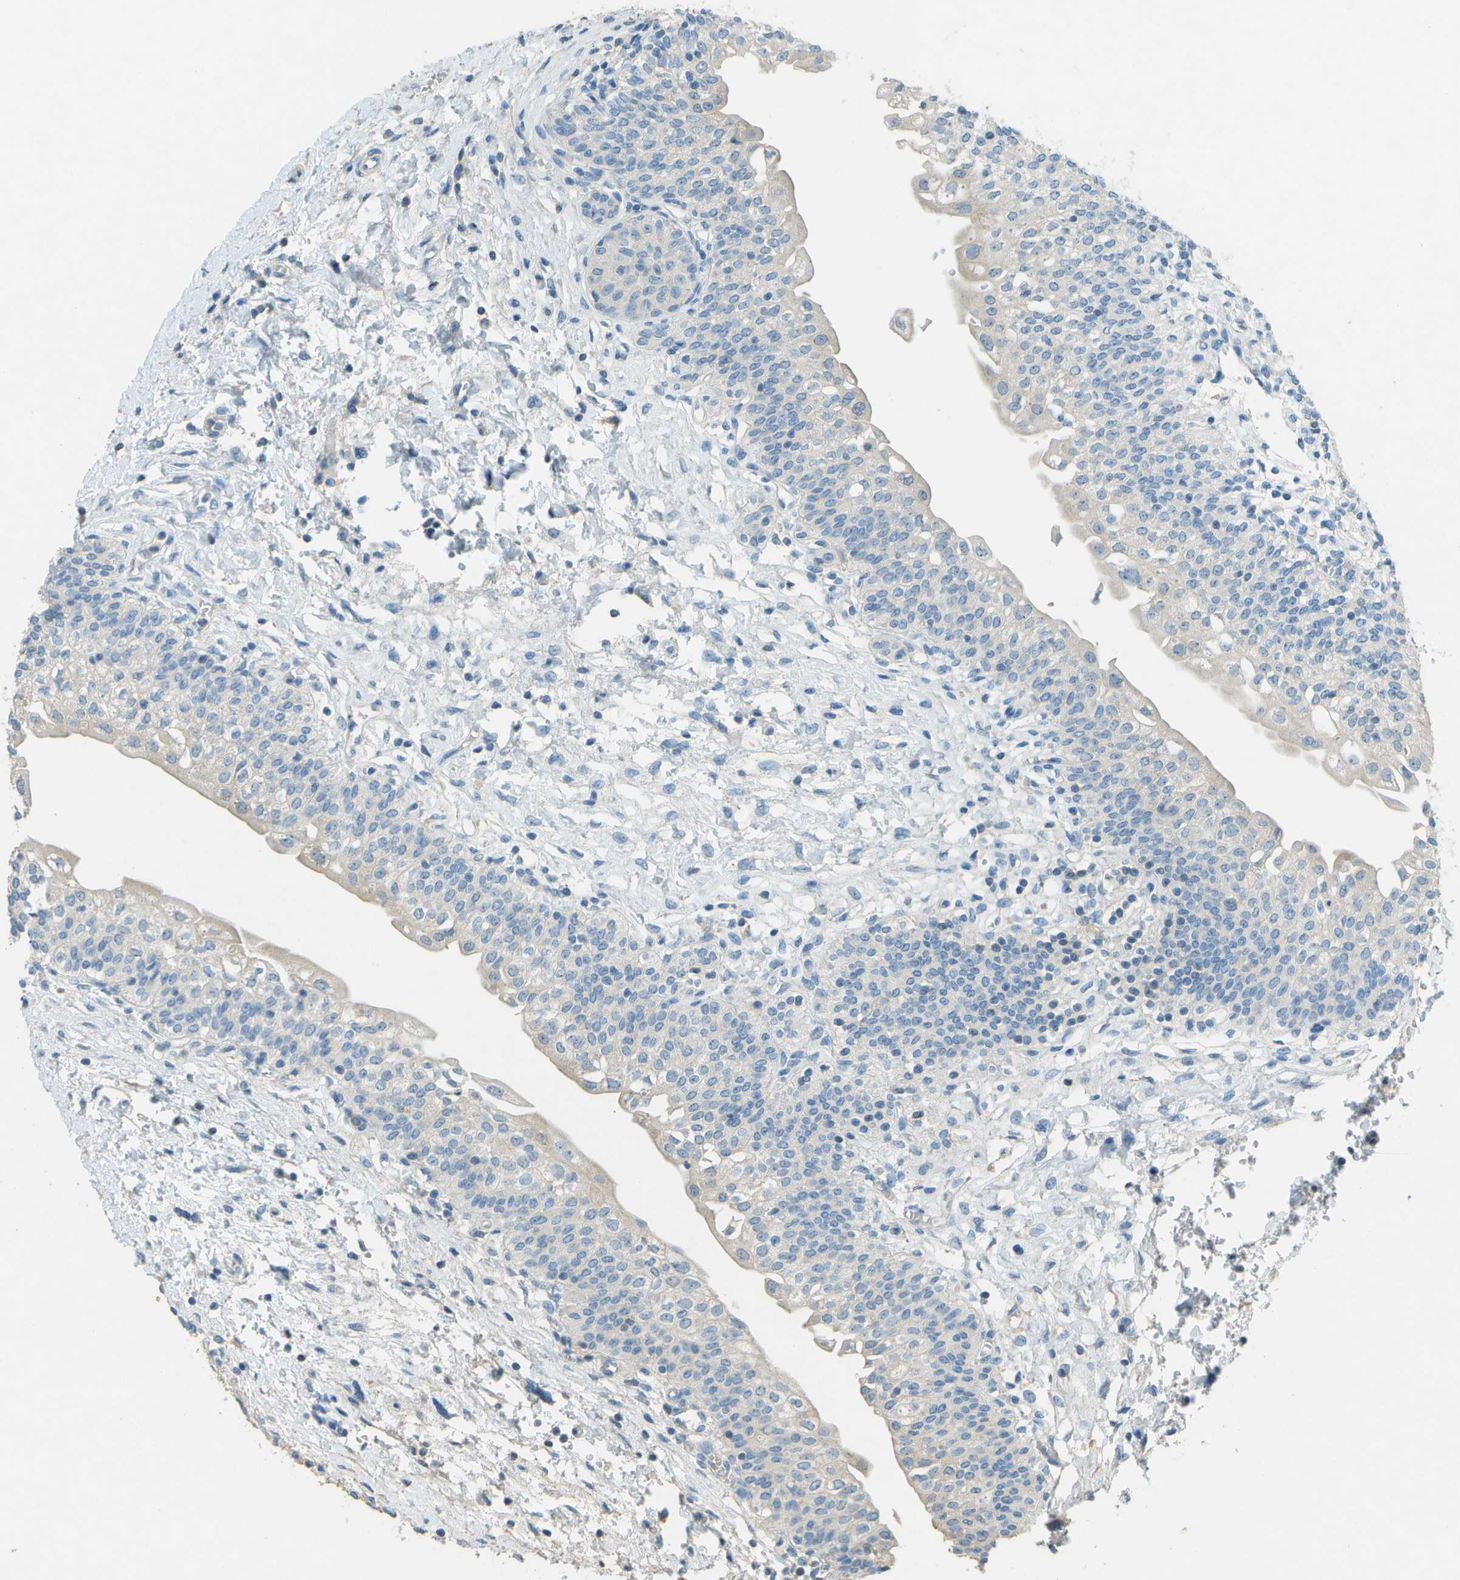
{"staining": {"intensity": "negative", "quantity": "none", "location": "none"}, "tissue": "urinary bladder", "cell_type": "Urothelial cells", "image_type": "normal", "snomed": [{"axis": "morphology", "description": "Normal tissue, NOS"}, {"axis": "topography", "description": "Urinary bladder"}], "caption": "Urothelial cells are negative for protein expression in unremarkable human urinary bladder.", "gene": "LGI2", "patient": {"sex": "male", "age": 55}}